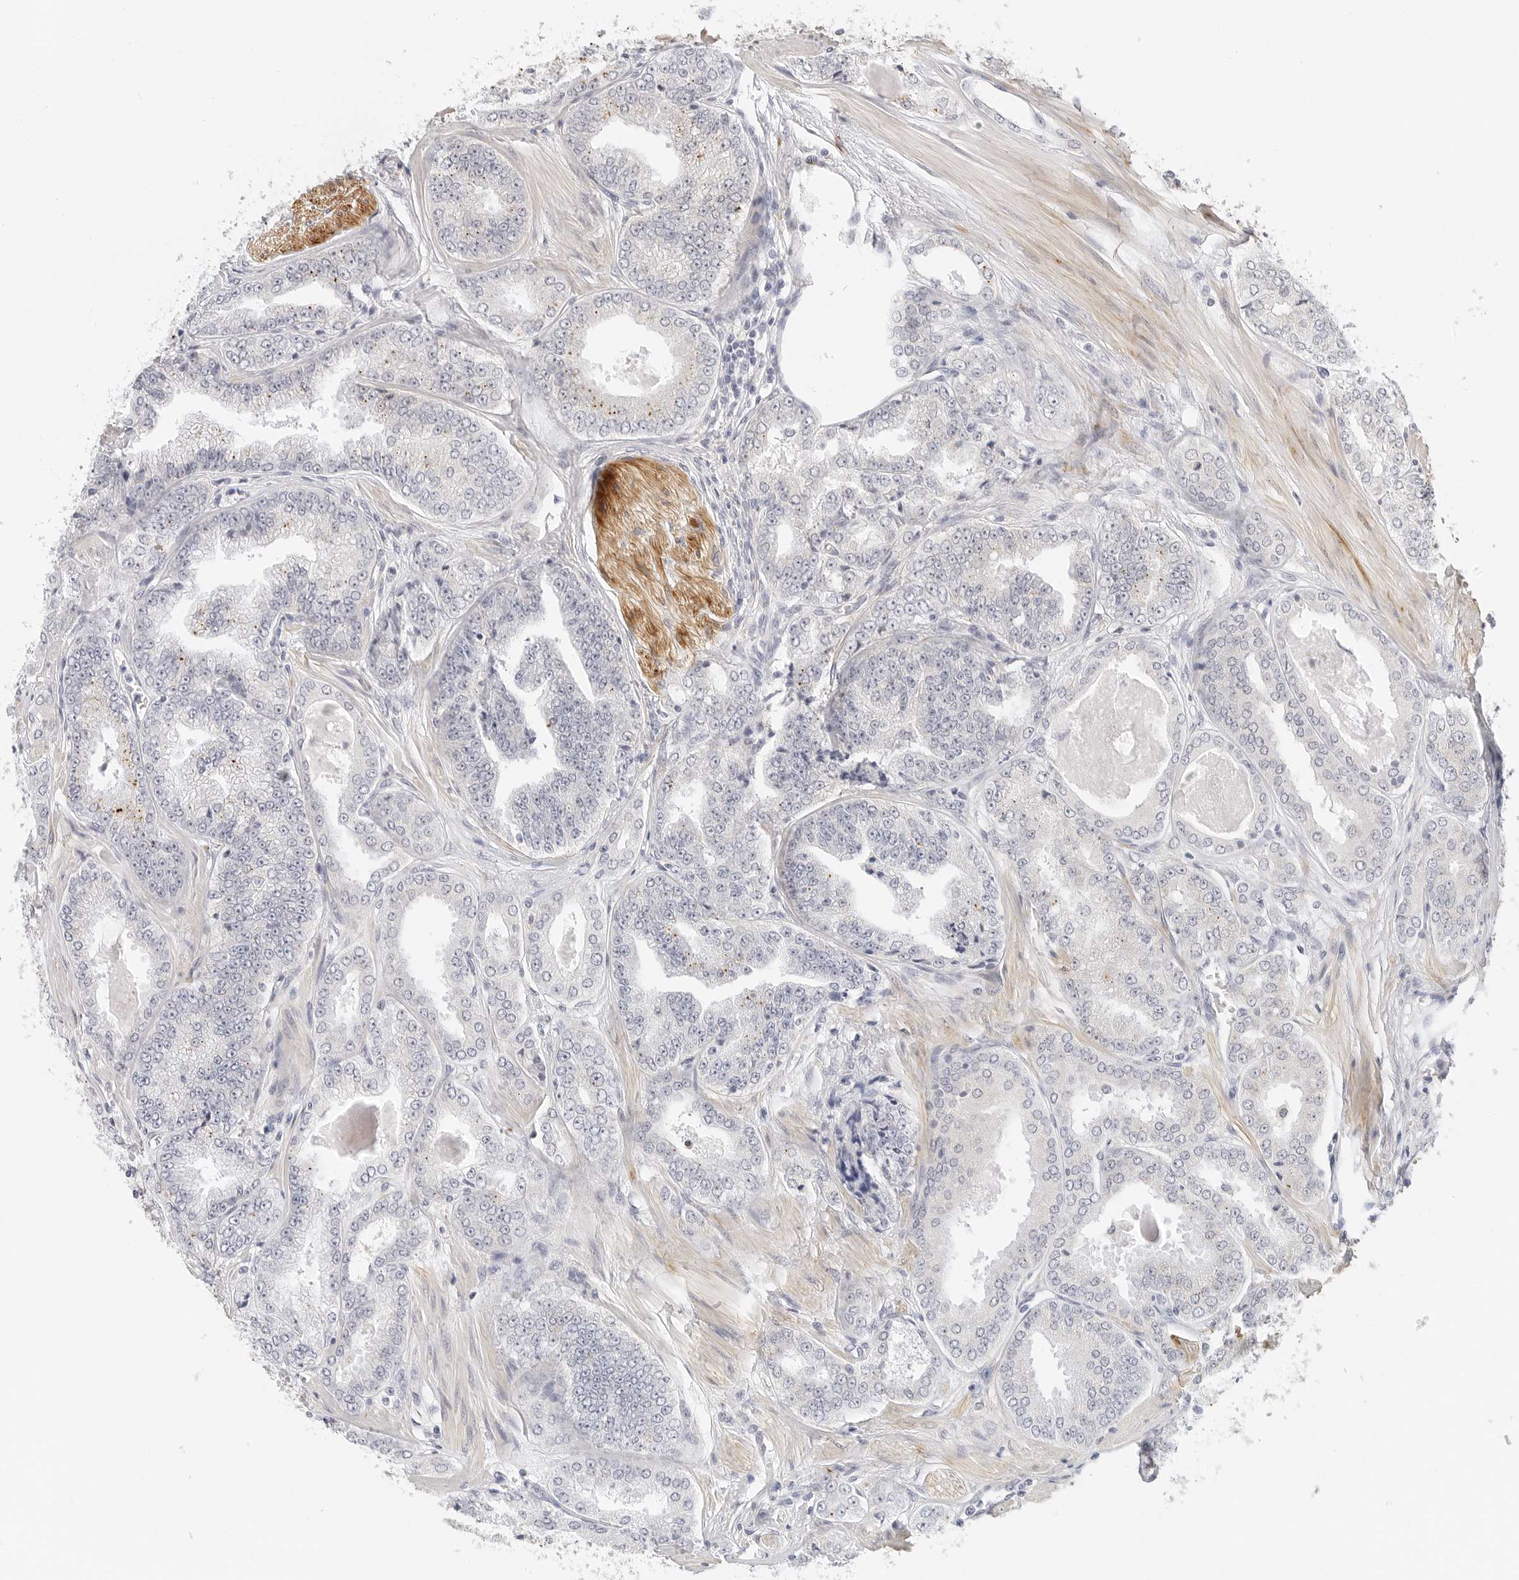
{"staining": {"intensity": "negative", "quantity": "none", "location": "none"}, "tissue": "prostate cancer", "cell_type": "Tumor cells", "image_type": "cancer", "snomed": [{"axis": "morphology", "description": "Adenocarcinoma, High grade"}, {"axis": "topography", "description": "Prostate"}], "caption": "Immunohistochemistry of human high-grade adenocarcinoma (prostate) demonstrates no expression in tumor cells.", "gene": "PCDH19", "patient": {"sex": "male", "age": 71}}